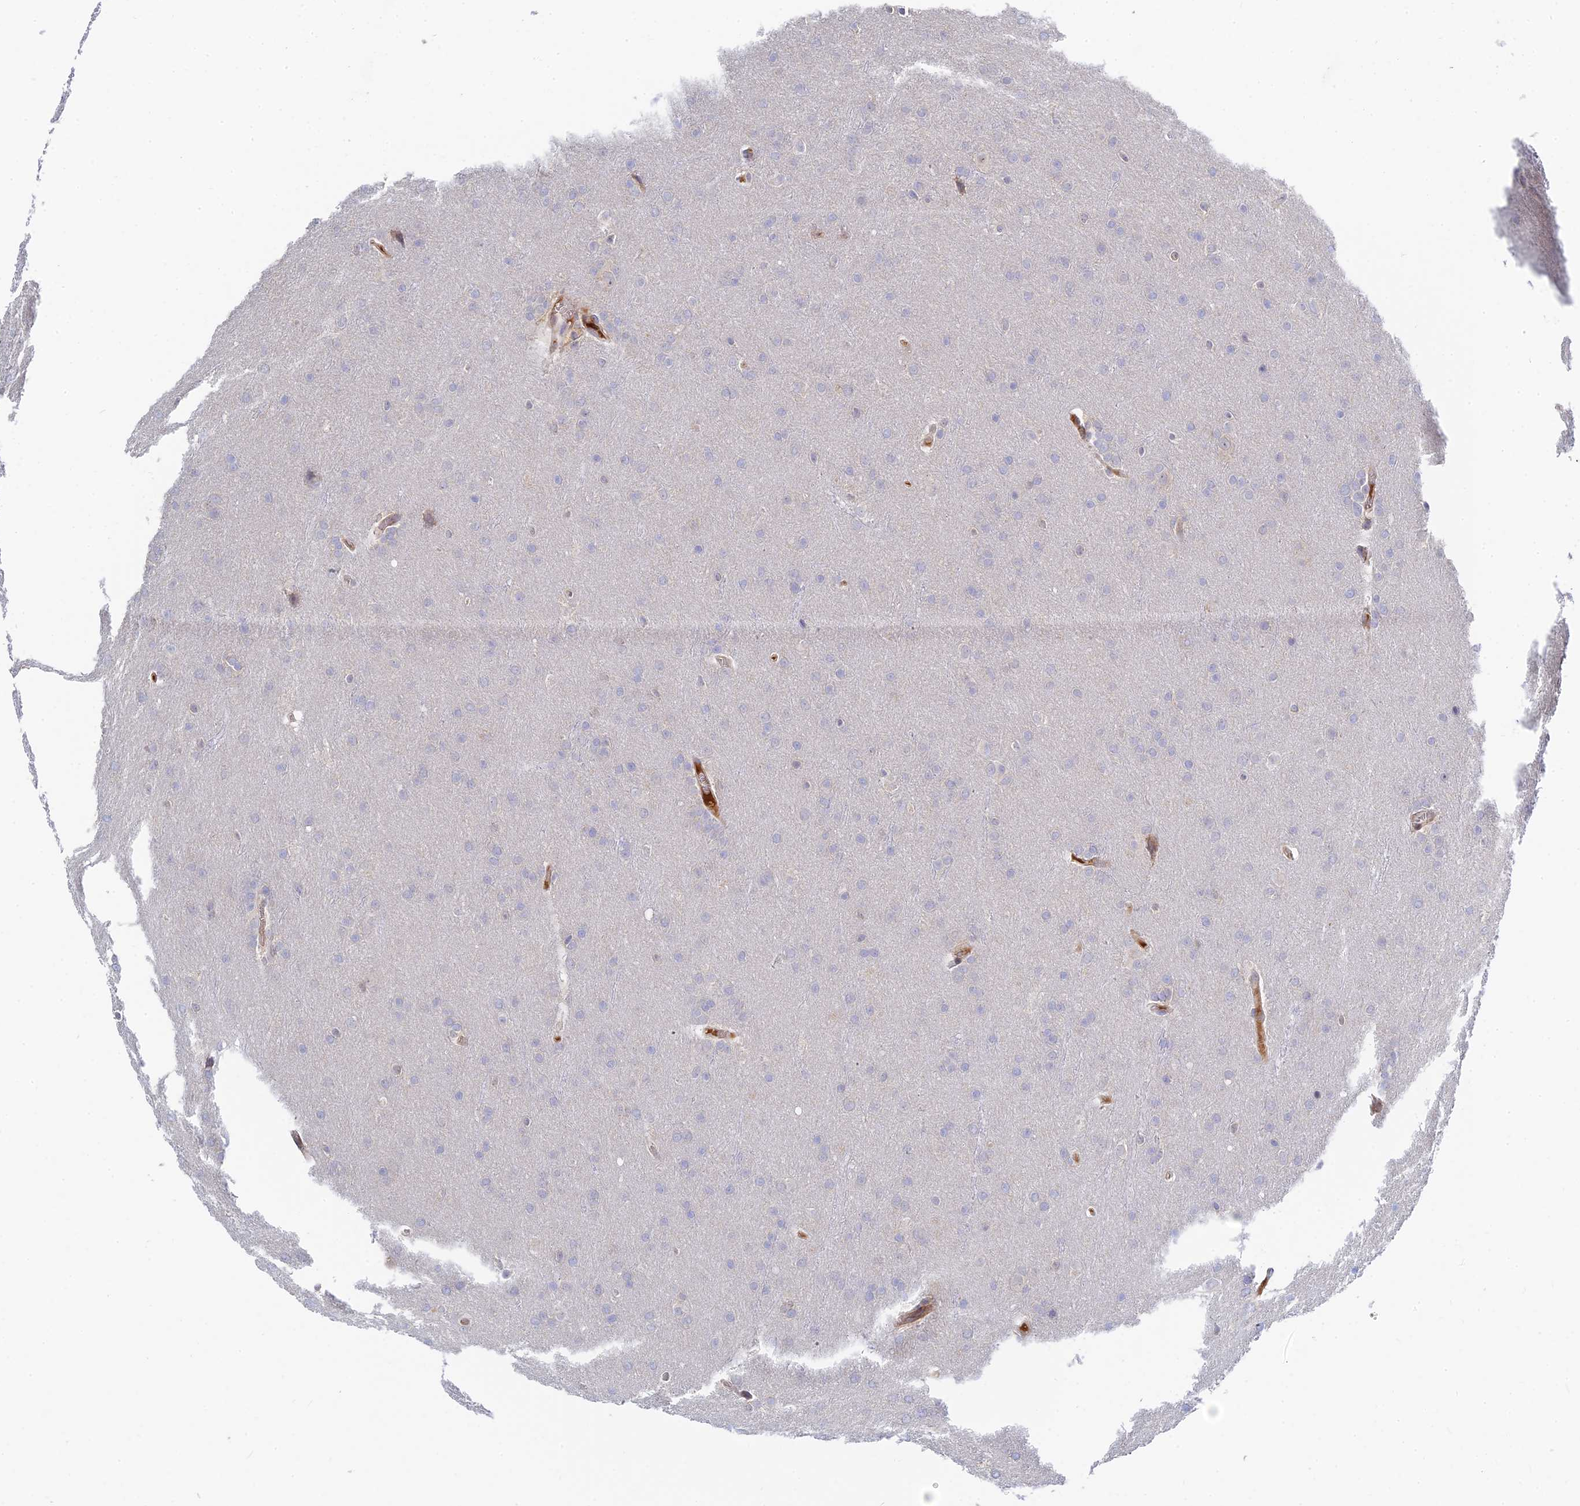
{"staining": {"intensity": "negative", "quantity": "none", "location": "none"}, "tissue": "glioma", "cell_type": "Tumor cells", "image_type": "cancer", "snomed": [{"axis": "morphology", "description": "Glioma, malignant, Low grade"}, {"axis": "topography", "description": "Brain"}], "caption": "DAB (3,3'-diaminobenzidine) immunohistochemical staining of malignant low-grade glioma shows no significant staining in tumor cells.", "gene": "SPATA5L1", "patient": {"sex": "female", "age": 32}}